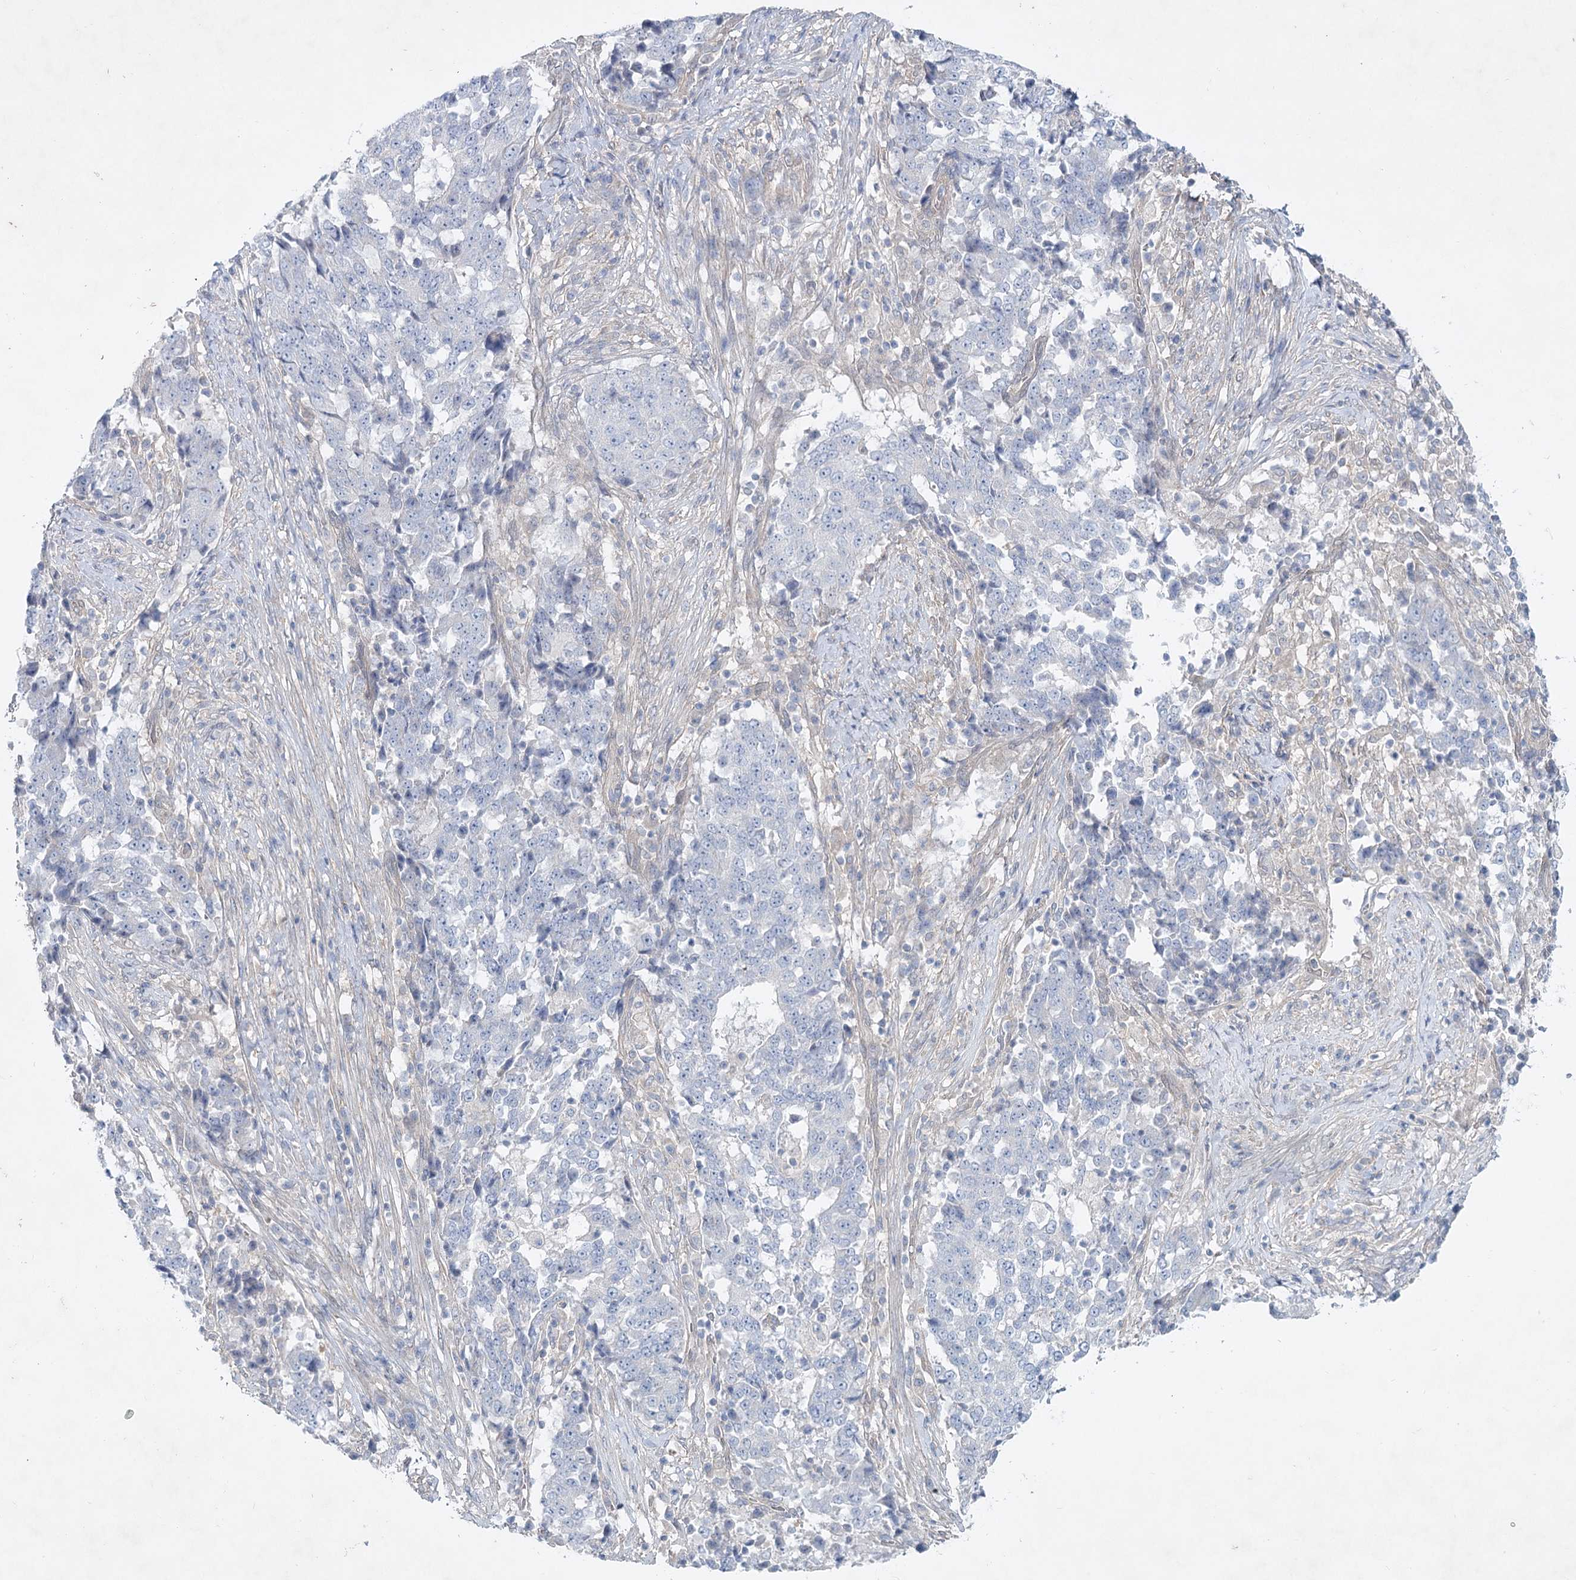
{"staining": {"intensity": "negative", "quantity": "none", "location": "none"}, "tissue": "stomach cancer", "cell_type": "Tumor cells", "image_type": "cancer", "snomed": [{"axis": "morphology", "description": "Adenocarcinoma, NOS"}, {"axis": "topography", "description": "Stomach"}], "caption": "Histopathology image shows no protein expression in tumor cells of adenocarcinoma (stomach) tissue.", "gene": "AAMDC", "patient": {"sex": "male", "age": 59}}